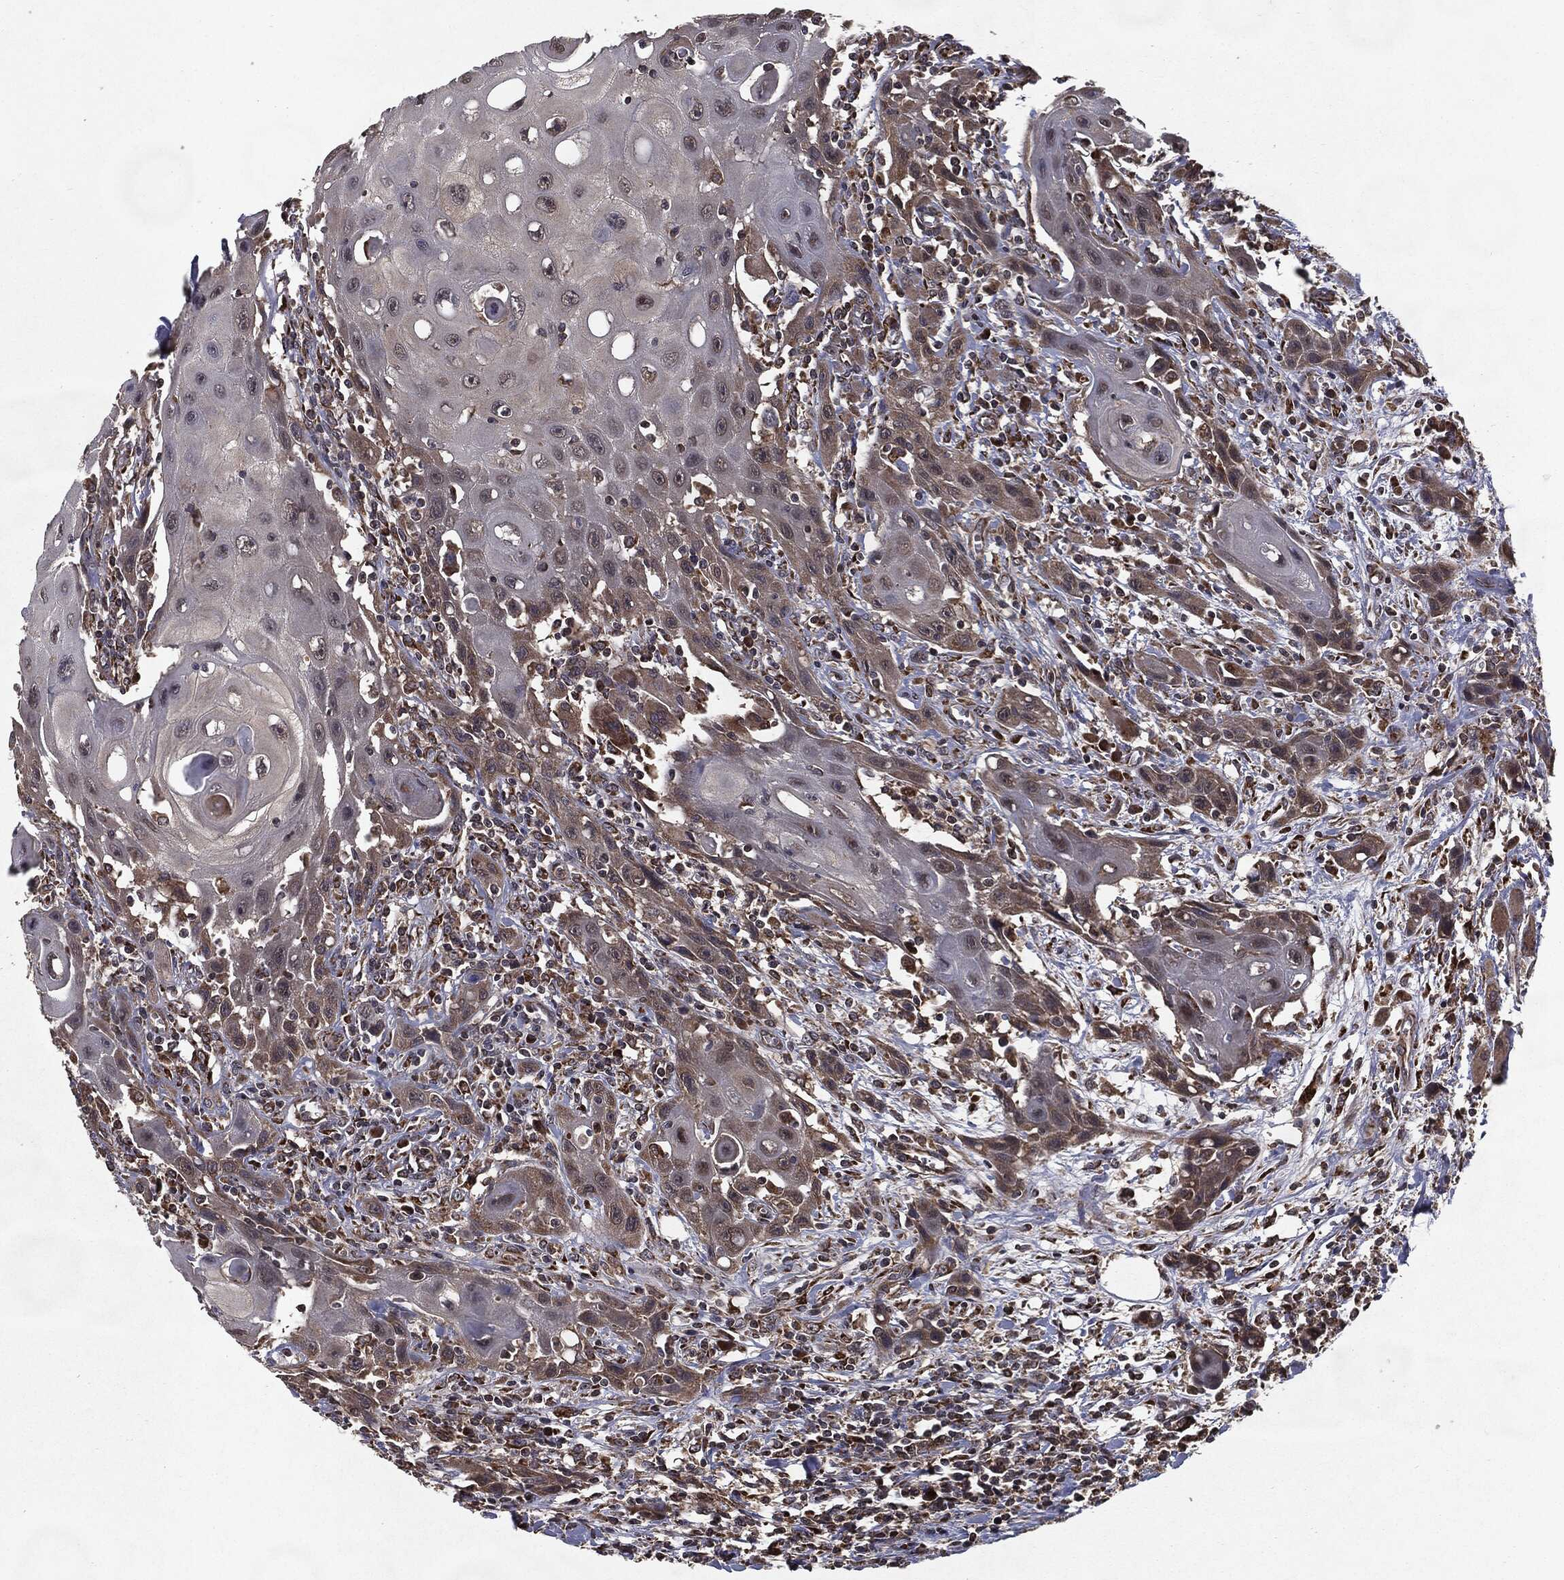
{"staining": {"intensity": "moderate", "quantity": "25%-75%", "location": "cytoplasmic/membranous"}, "tissue": "head and neck cancer", "cell_type": "Tumor cells", "image_type": "cancer", "snomed": [{"axis": "morphology", "description": "Normal tissue, NOS"}, {"axis": "morphology", "description": "Squamous cell carcinoma, NOS"}, {"axis": "topography", "description": "Oral tissue"}, {"axis": "topography", "description": "Head-Neck"}], "caption": "Tumor cells reveal medium levels of moderate cytoplasmic/membranous expression in about 25%-75% of cells in head and neck squamous cell carcinoma.", "gene": "HDAC5", "patient": {"sex": "male", "age": 71}}